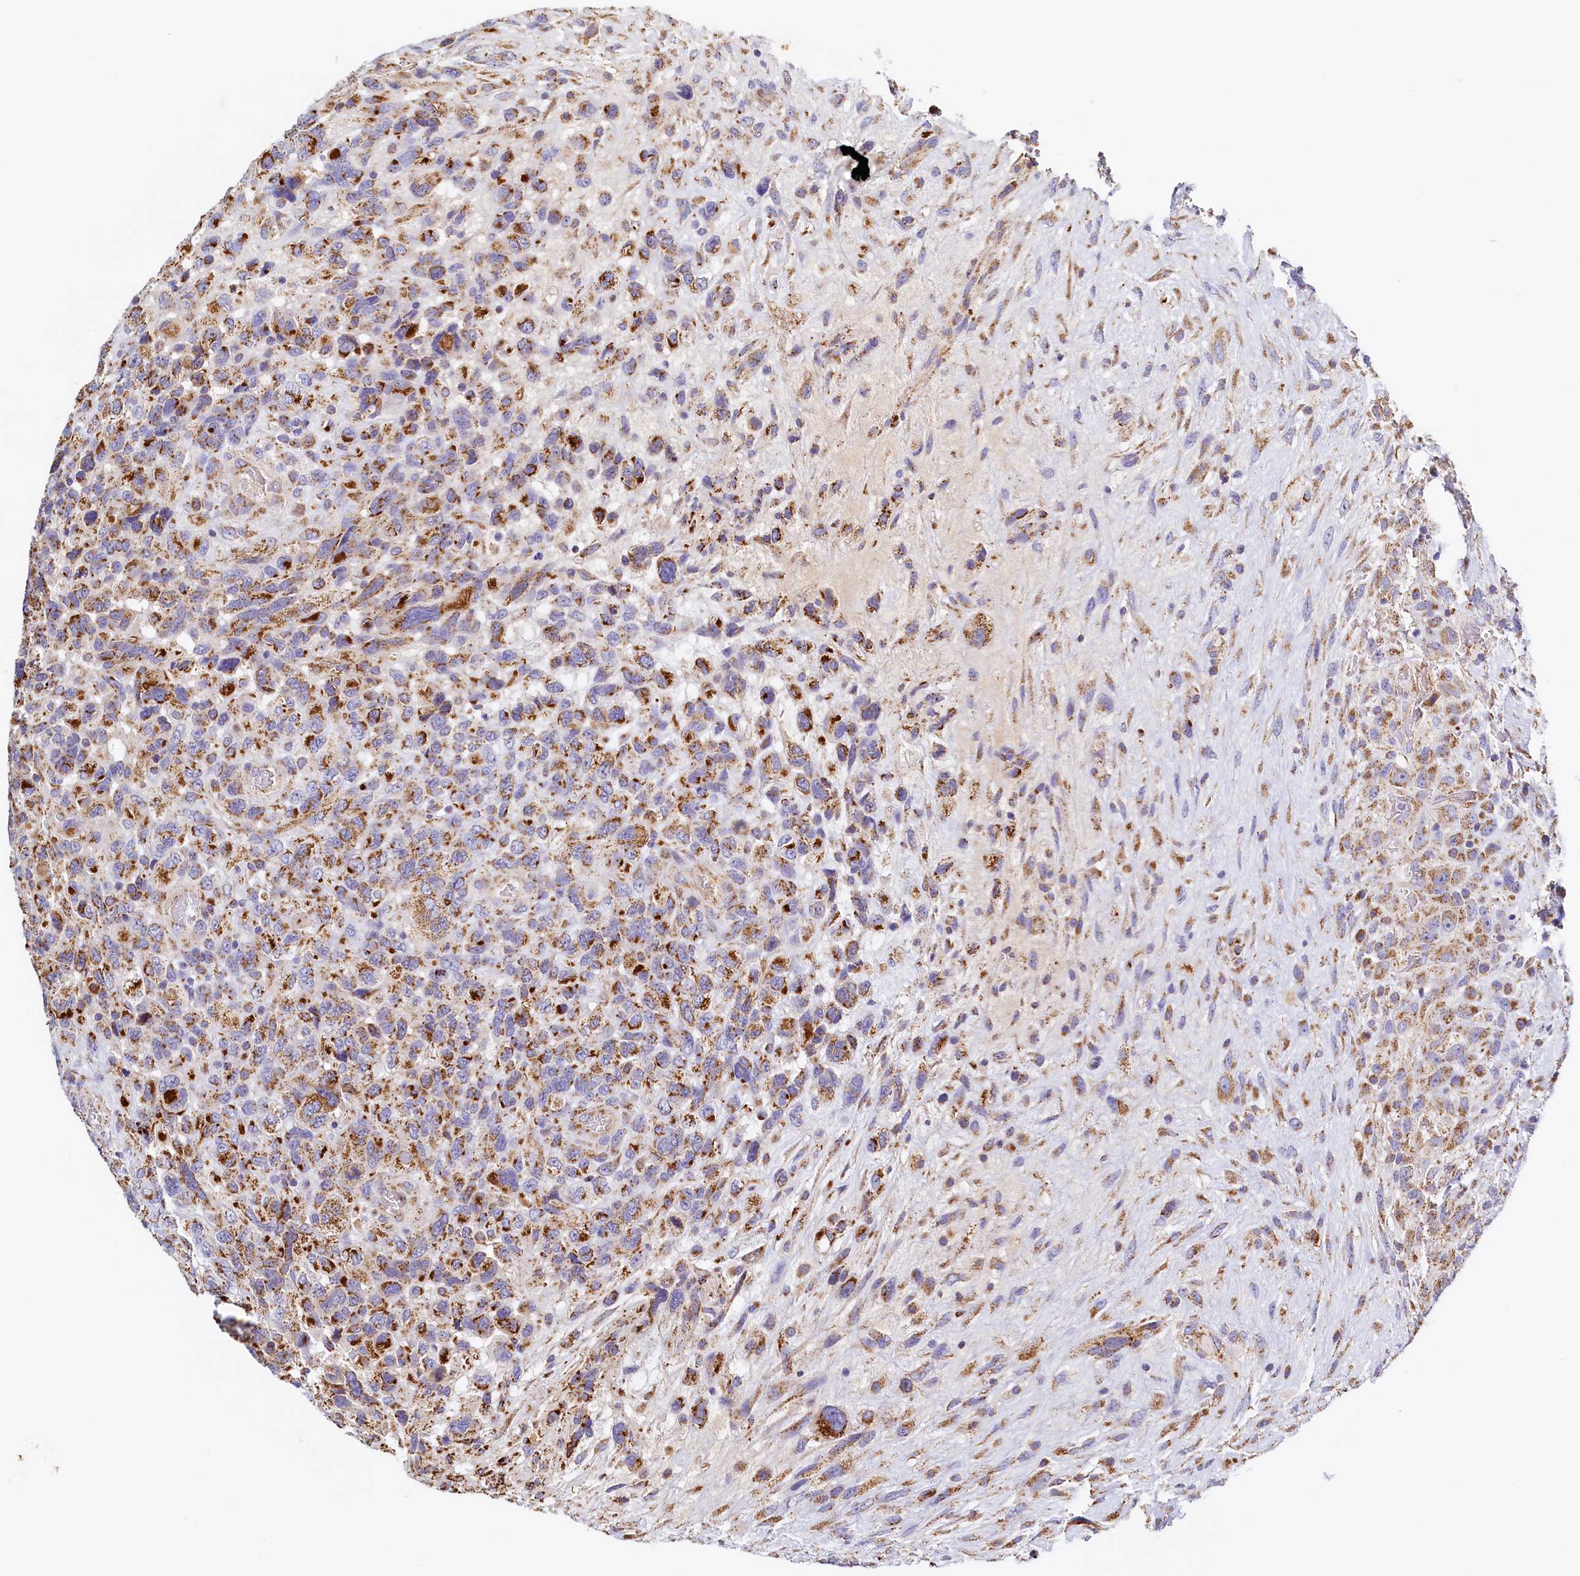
{"staining": {"intensity": "moderate", "quantity": ">75%", "location": "cytoplasmic/membranous"}, "tissue": "glioma", "cell_type": "Tumor cells", "image_type": "cancer", "snomed": [{"axis": "morphology", "description": "Glioma, malignant, High grade"}, {"axis": "topography", "description": "Brain"}], "caption": "Malignant glioma (high-grade) stained with a protein marker reveals moderate staining in tumor cells.", "gene": "POC1A", "patient": {"sex": "male", "age": 61}}